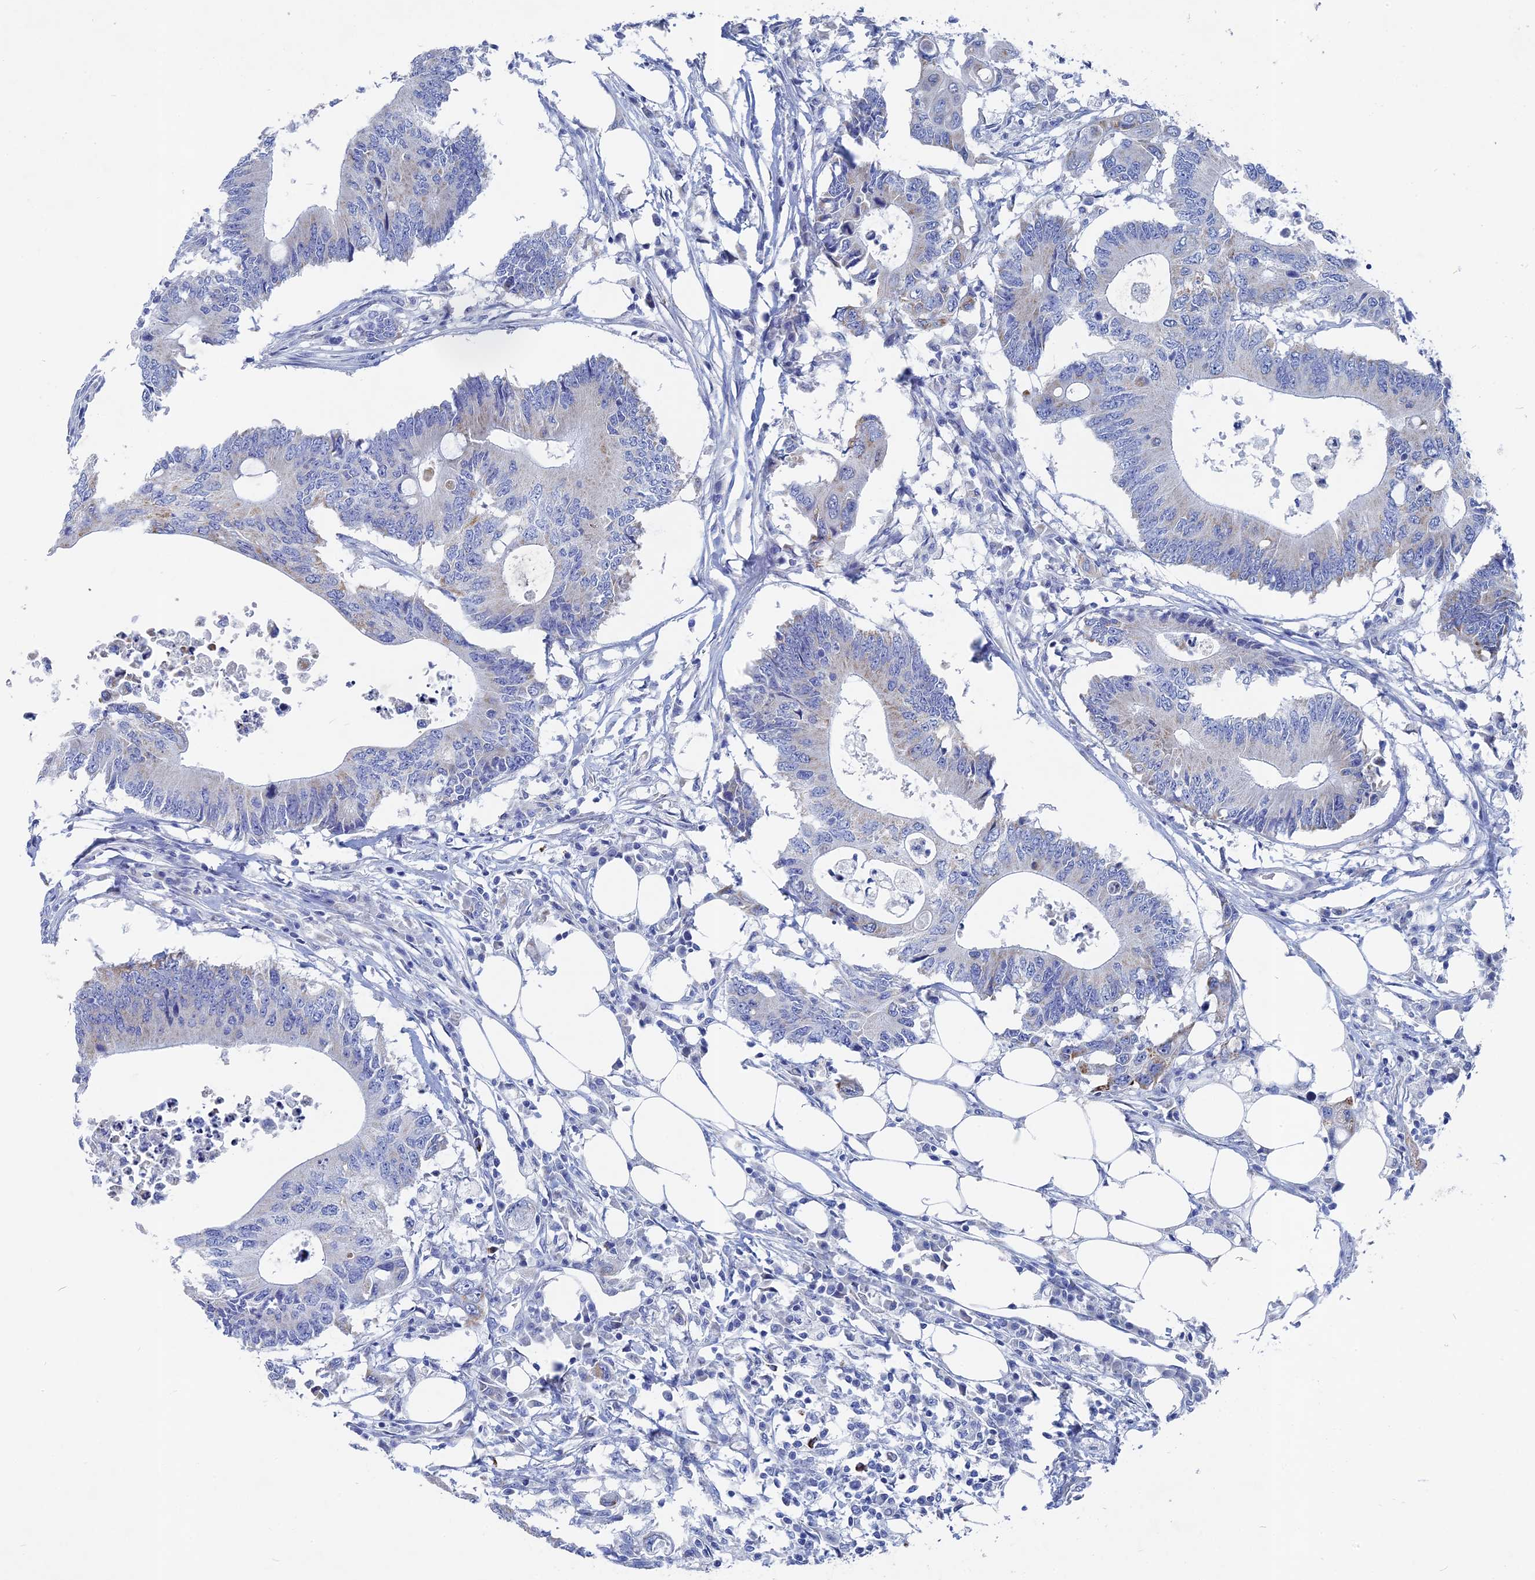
{"staining": {"intensity": "negative", "quantity": "none", "location": "none"}, "tissue": "colorectal cancer", "cell_type": "Tumor cells", "image_type": "cancer", "snomed": [{"axis": "morphology", "description": "Adenocarcinoma, NOS"}, {"axis": "topography", "description": "Colon"}], "caption": "Protein analysis of colorectal cancer demonstrates no significant positivity in tumor cells.", "gene": "HIGD1A", "patient": {"sex": "male", "age": 71}}